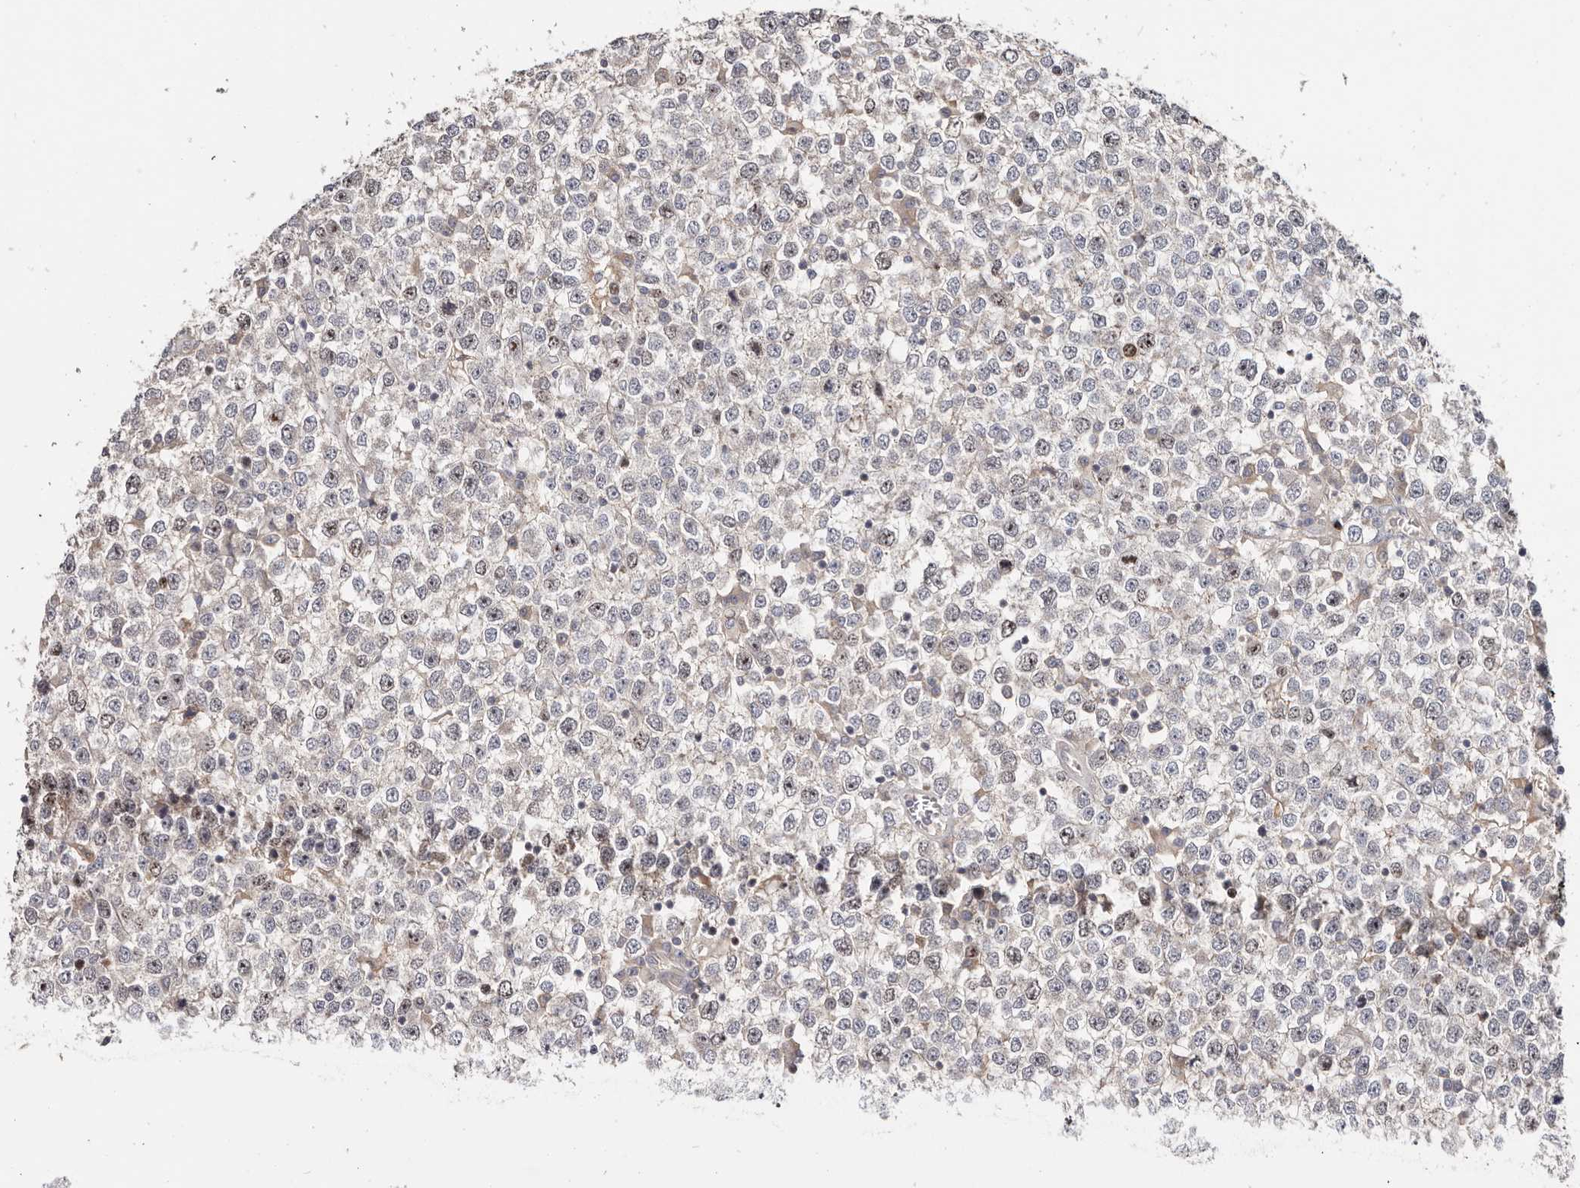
{"staining": {"intensity": "weak", "quantity": "<25%", "location": "nuclear"}, "tissue": "testis cancer", "cell_type": "Tumor cells", "image_type": "cancer", "snomed": [{"axis": "morphology", "description": "Seminoma, NOS"}, {"axis": "topography", "description": "Testis"}], "caption": "Tumor cells show no significant protein positivity in seminoma (testis). (DAB IHC visualized using brightfield microscopy, high magnification).", "gene": "CCDC190", "patient": {"sex": "male", "age": 65}}